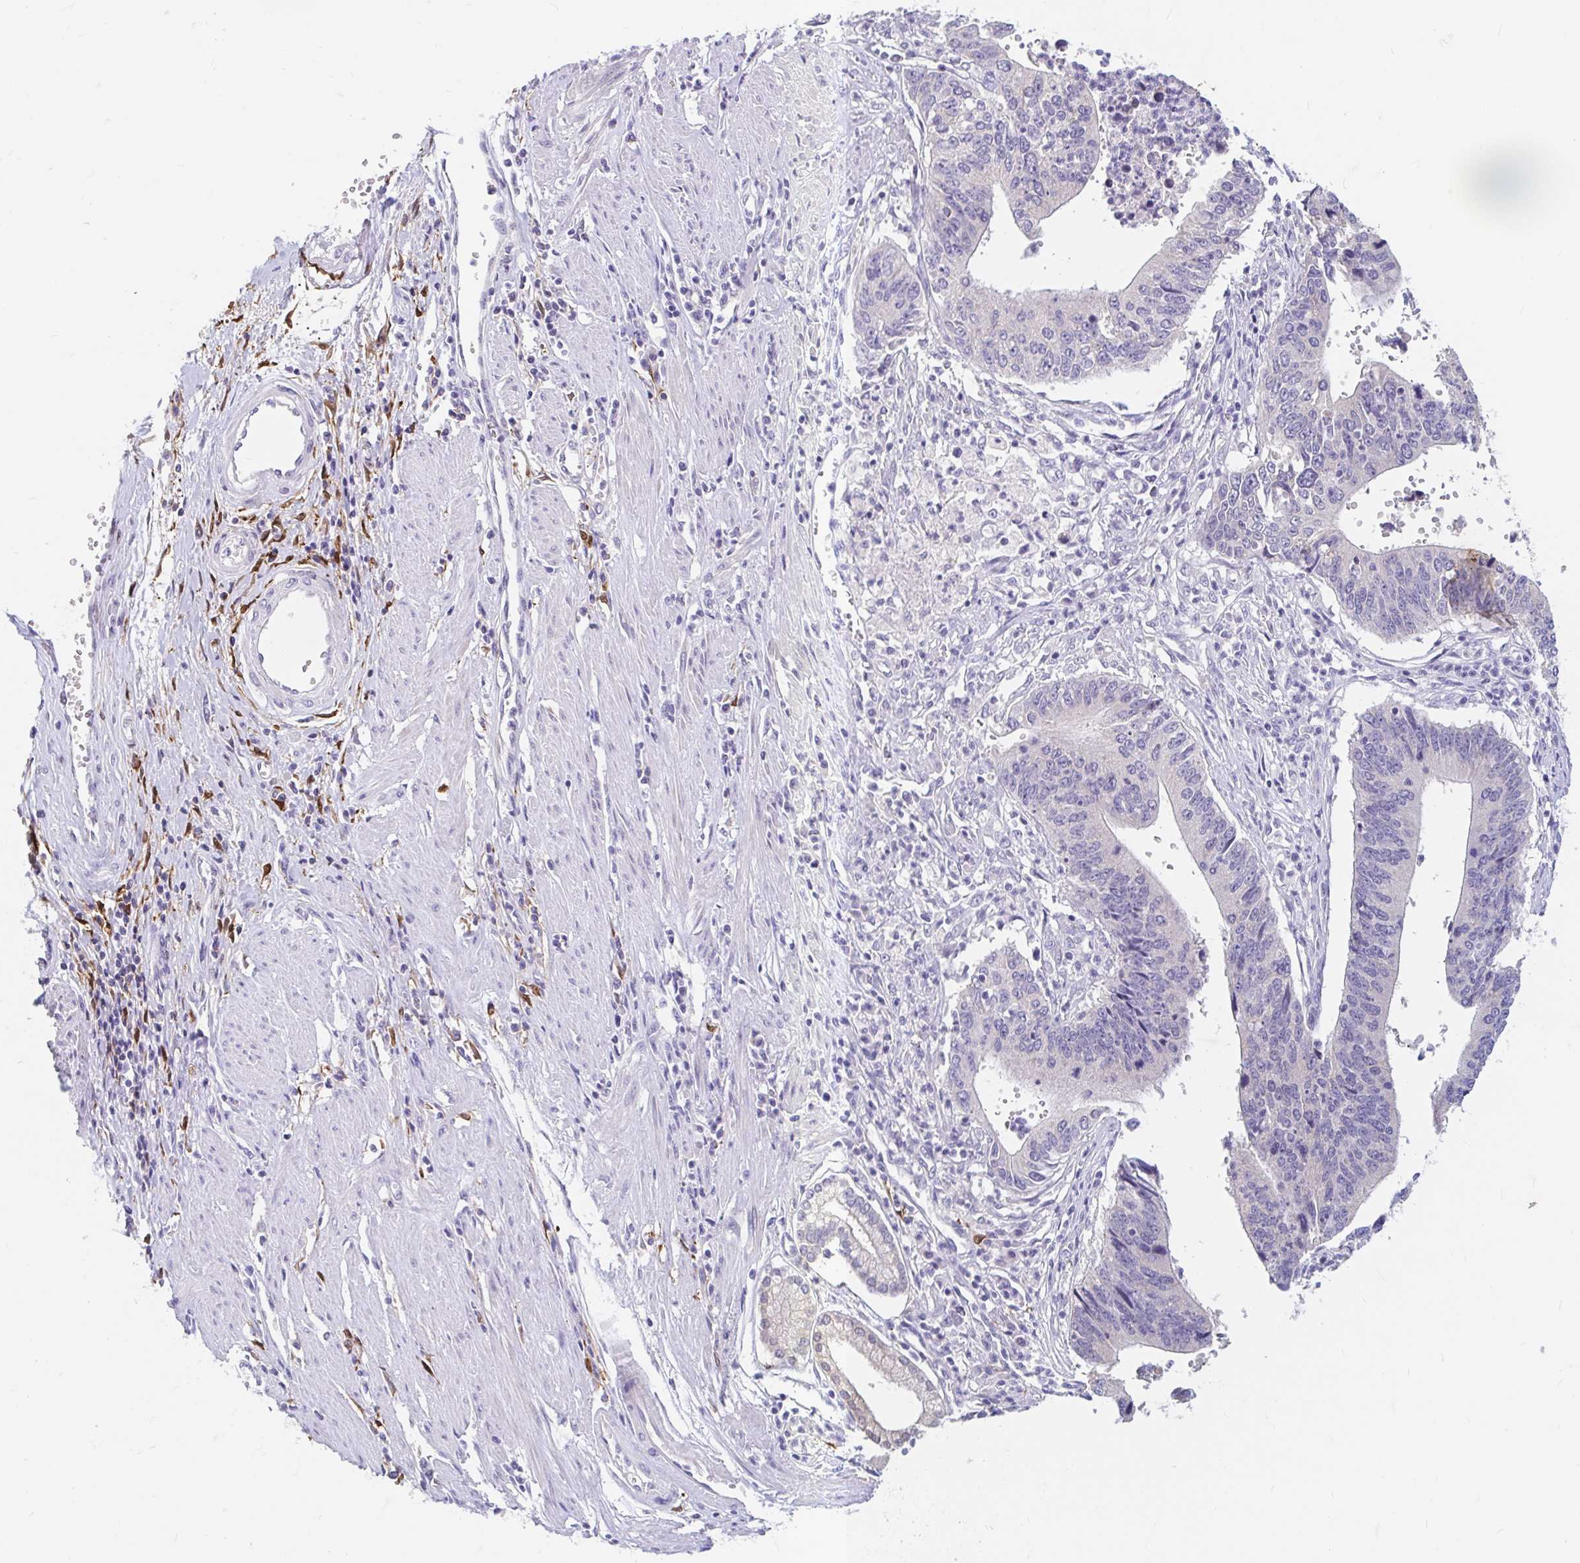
{"staining": {"intensity": "negative", "quantity": "none", "location": "none"}, "tissue": "stomach cancer", "cell_type": "Tumor cells", "image_type": "cancer", "snomed": [{"axis": "morphology", "description": "Adenocarcinoma, NOS"}, {"axis": "topography", "description": "Stomach"}], "caption": "Stomach cancer (adenocarcinoma) was stained to show a protein in brown. There is no significant positivity in tumor cells. (Immunohistochemistry, brightfield microscopy, high magnification).", "gene": "ADH1A", "patient": {"sex": "male", "age": 59}}